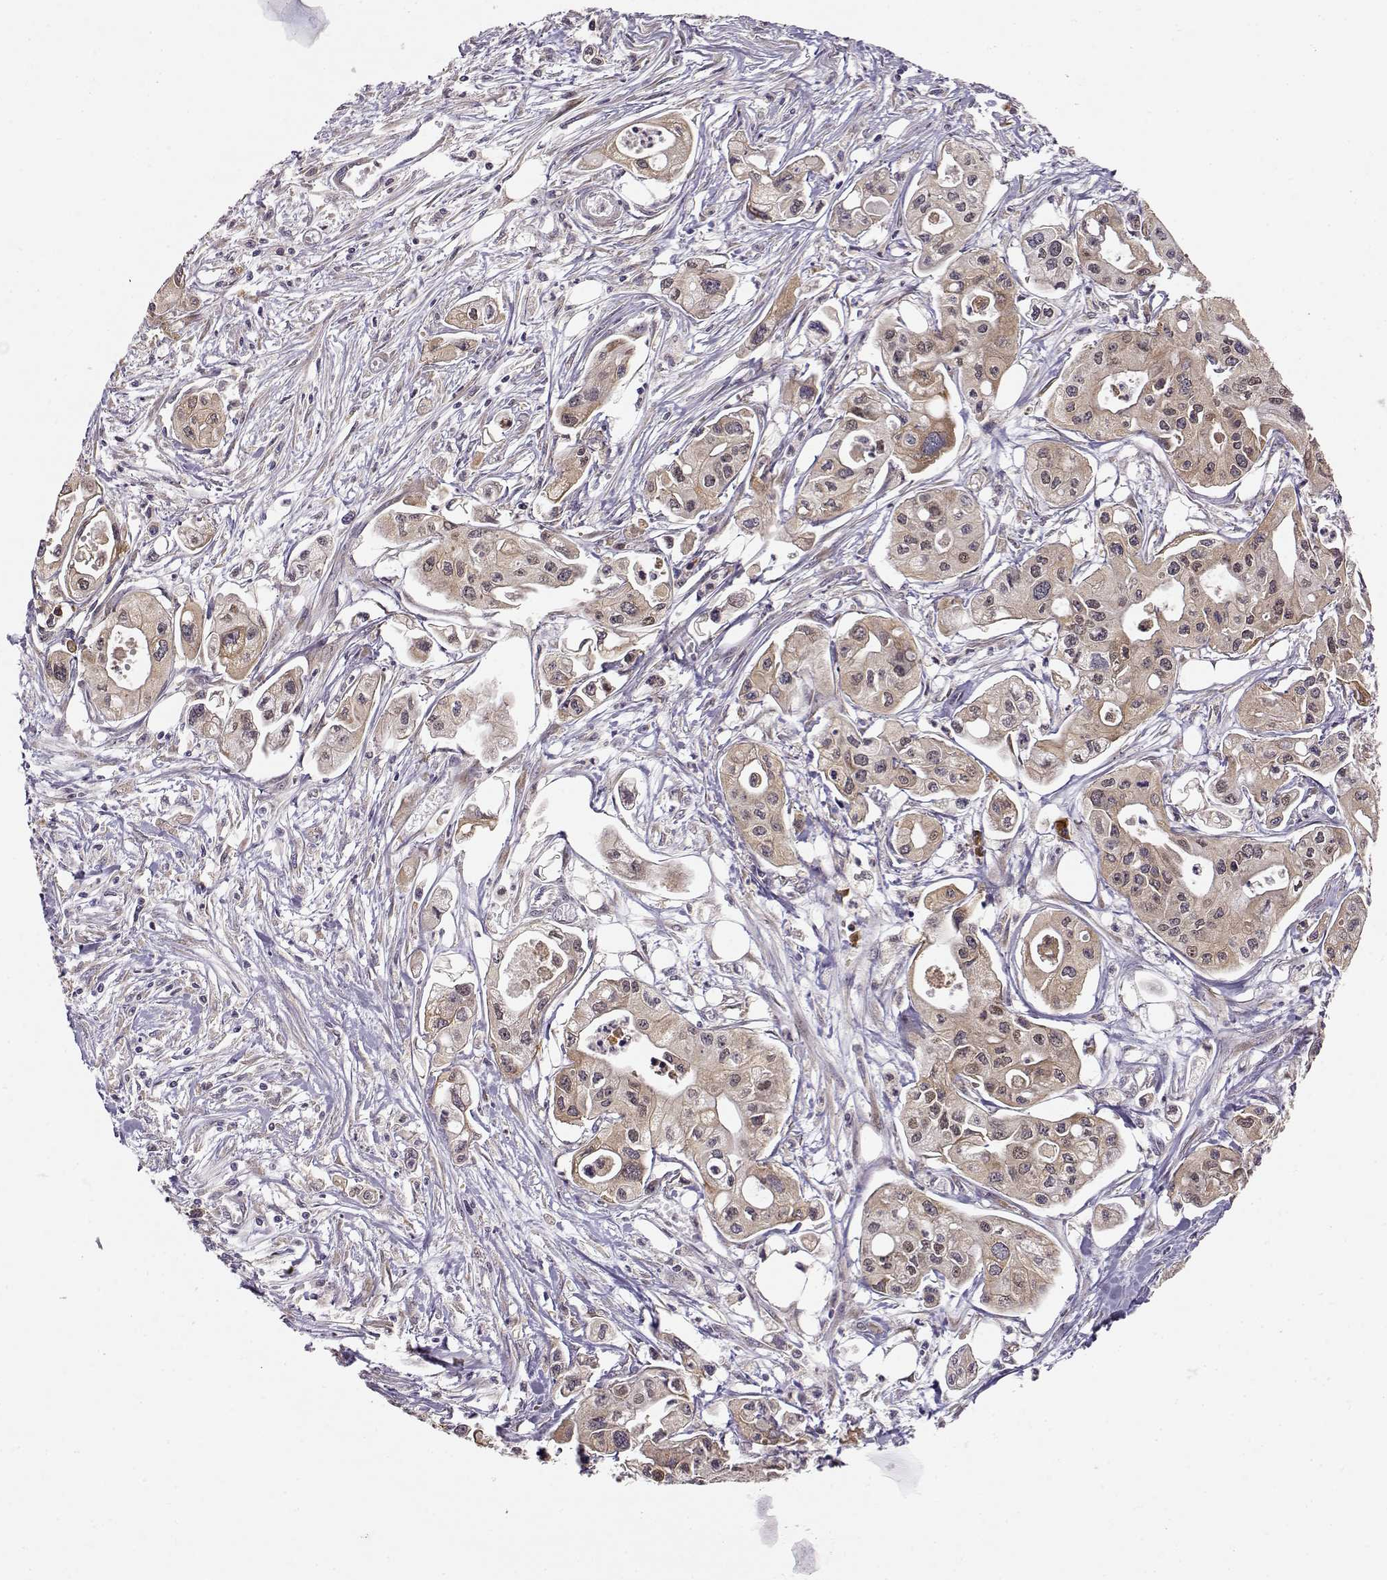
{"staining": {"intensity": "weak", "quantity": ">75%", "location": "cytoplasmic/membranous"}, "tissue": "pancreatic cancer", "cell_type": "Tumor cells", "image_type": "cancer", "snomed": [{"axis": "morphology", "description": "Adenocarcinoma, NOS"}, {"axis": "topography", "description": "Pancreas"}], "caption": "Immunohistochemical staining of human pancreatic cancer exhibits low levels of weak cytoplasmic/membranous protein staining in about >75% of tumor cells.", "gene": "ERGIC2", "patient": {"sex": "male", "age": 70}}